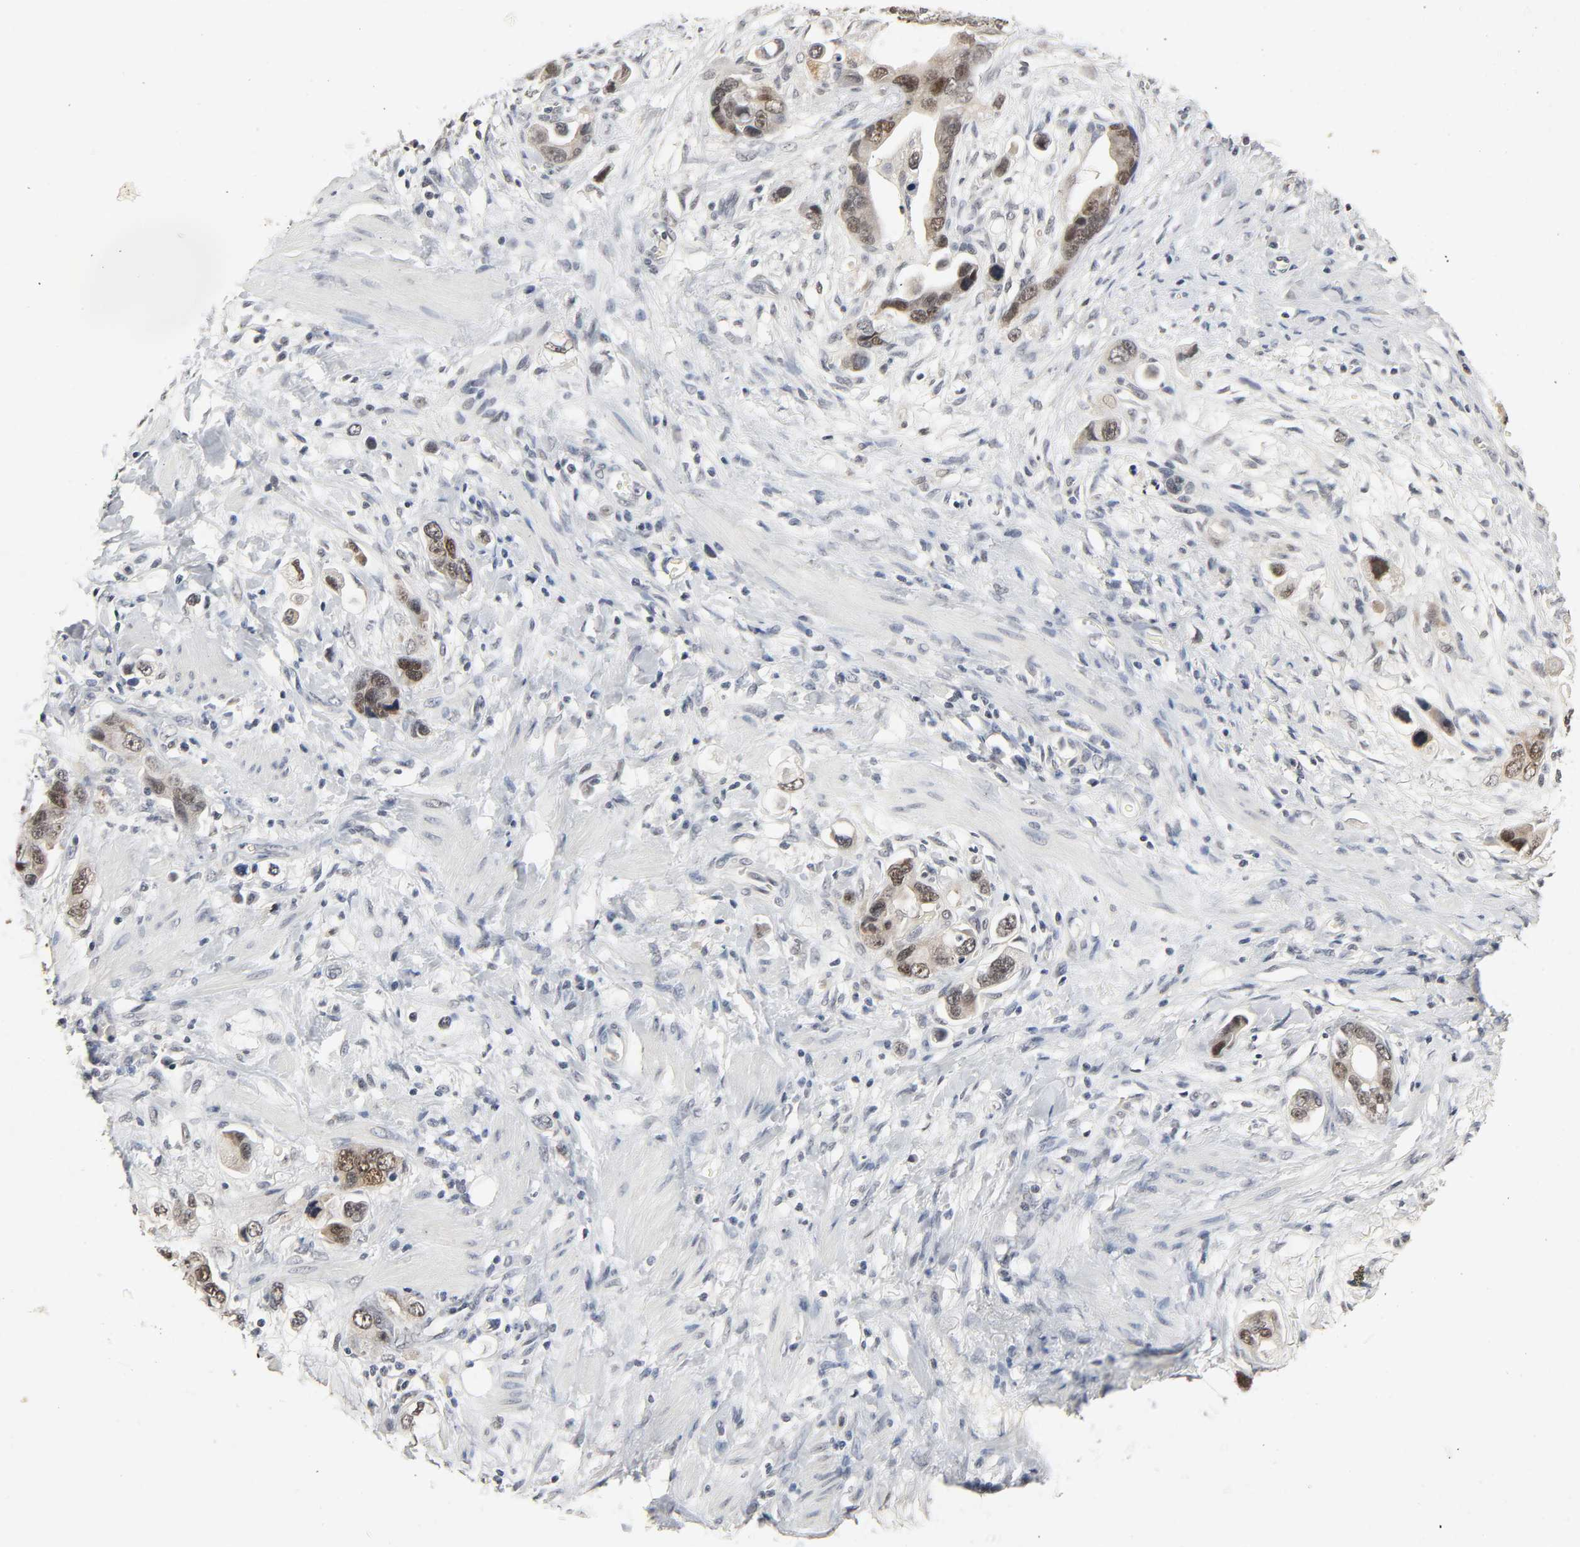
{"staining": {"intensity": "weak", "quantity": ">75%", "location": "cytoplasmic/membranous,nuclear"}, "tissue": "stomach cancer", "cell_type": "Tumor cells", "image_type": "cancer", "snomed": [{"axis": "morphology", "description": "Adenocarcinoma, NOS"}, {"axis": "topography", "description": "Stomach, lower"}], "caption": "Immunohistochemistry (IHC) of adenocarcinoma (stomach) demonstrates low levels of weak cytoplasmic/membranous and nuclear positivity in approximately >75% of tumor cells.", "gene": "MAPKAPK5", "patient": {"sex": "female", "age": 93}}